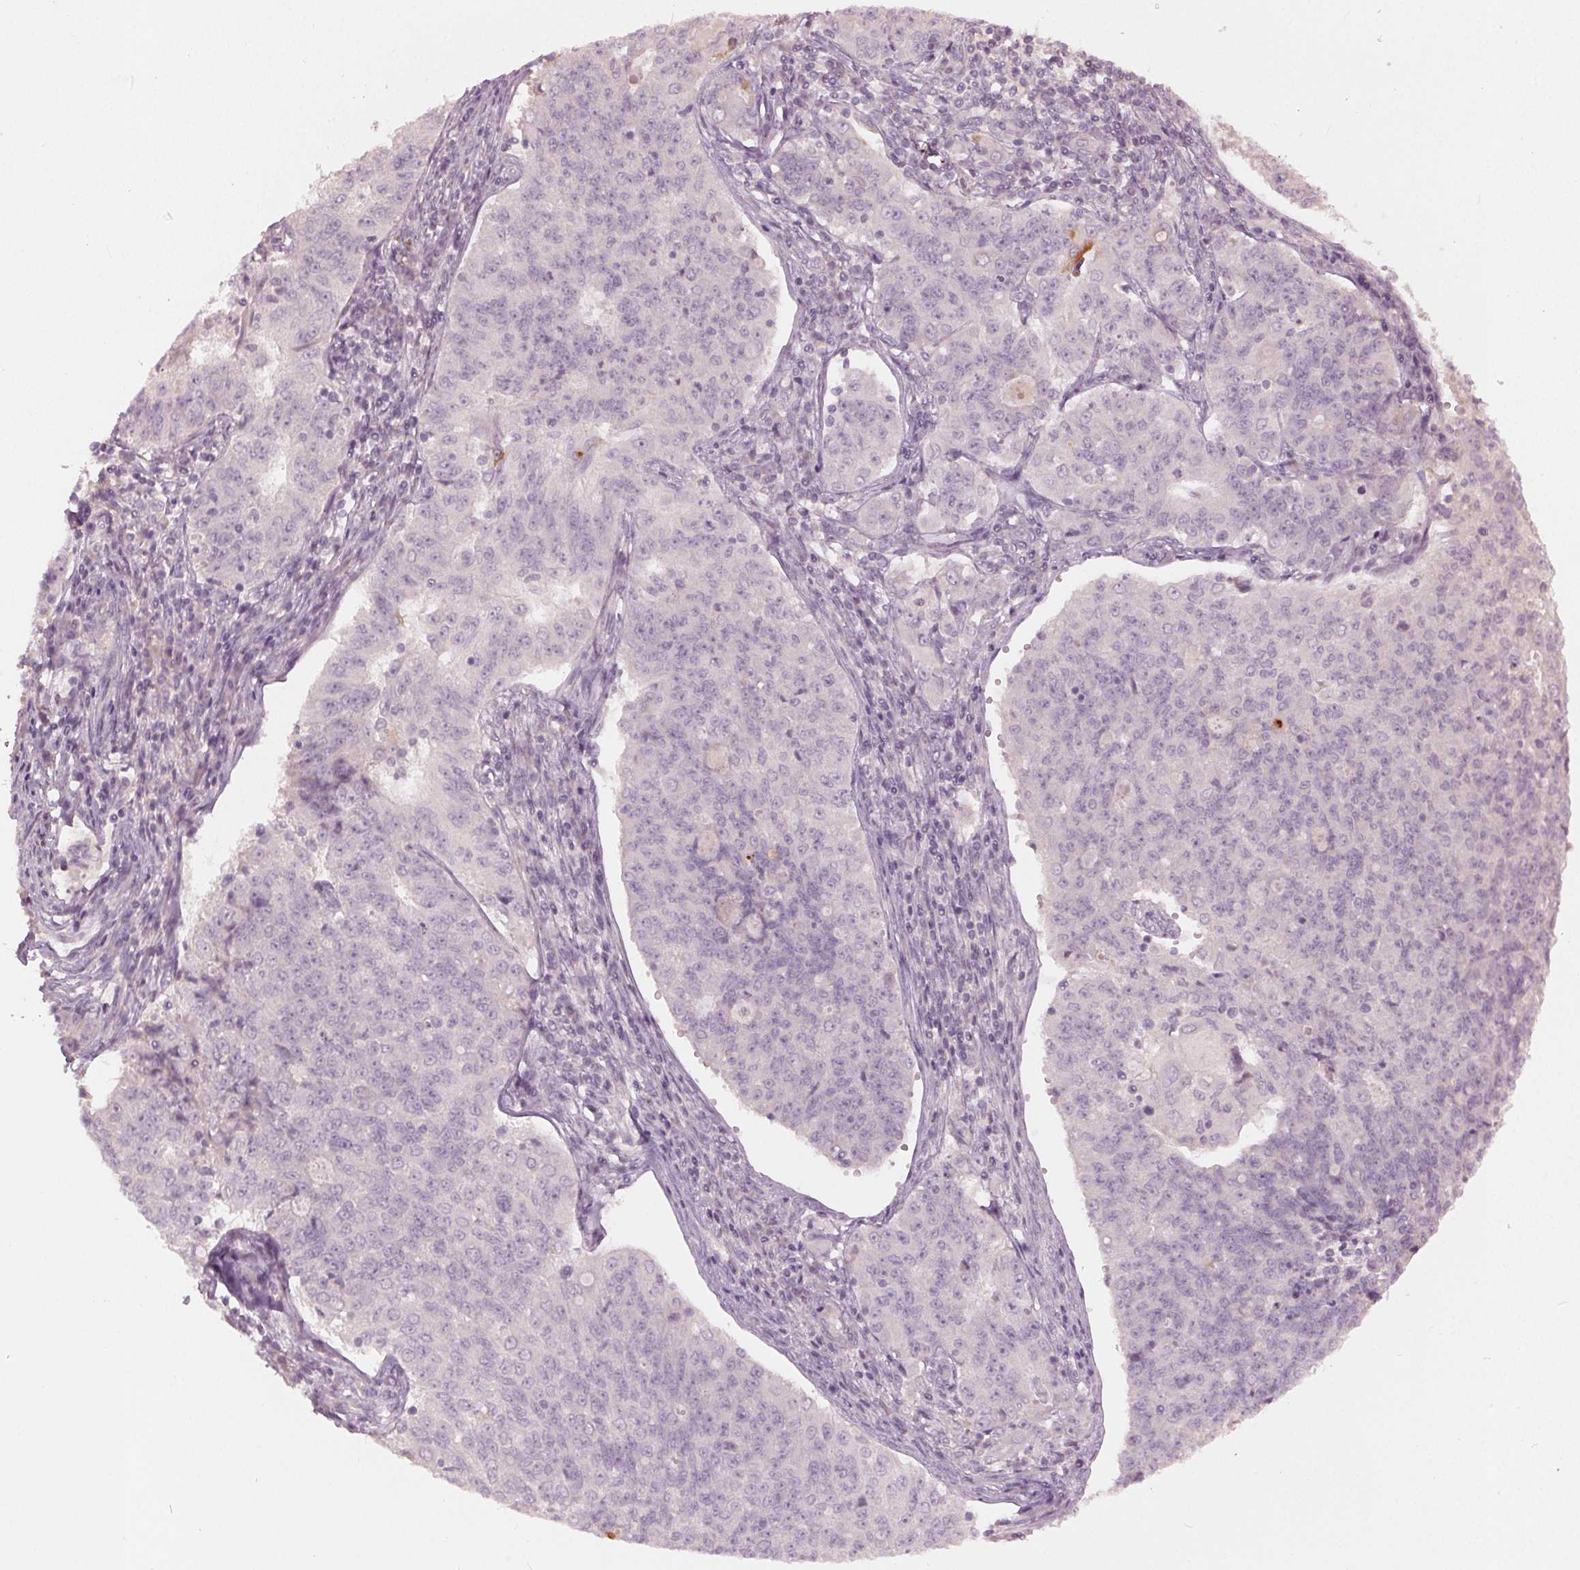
{"staining": {"intensity": "negative", "quantity": "none", "location": "none"}, "tissue": "endometrial cancer", "cell_type": "Tumor cells", "image_type": "cancer", "snomed": [{"axis": "morphology", "description": "Adenocarcinoma, NOS"}, {"axis": "topography", "description": "Endometrium"}], "caption": "The micrograph exhibits no staining of tumor cells in adenocarcinoma (endometrial).", "gene": "KLK13", "patient": {"sex": "female", "age": 43}}